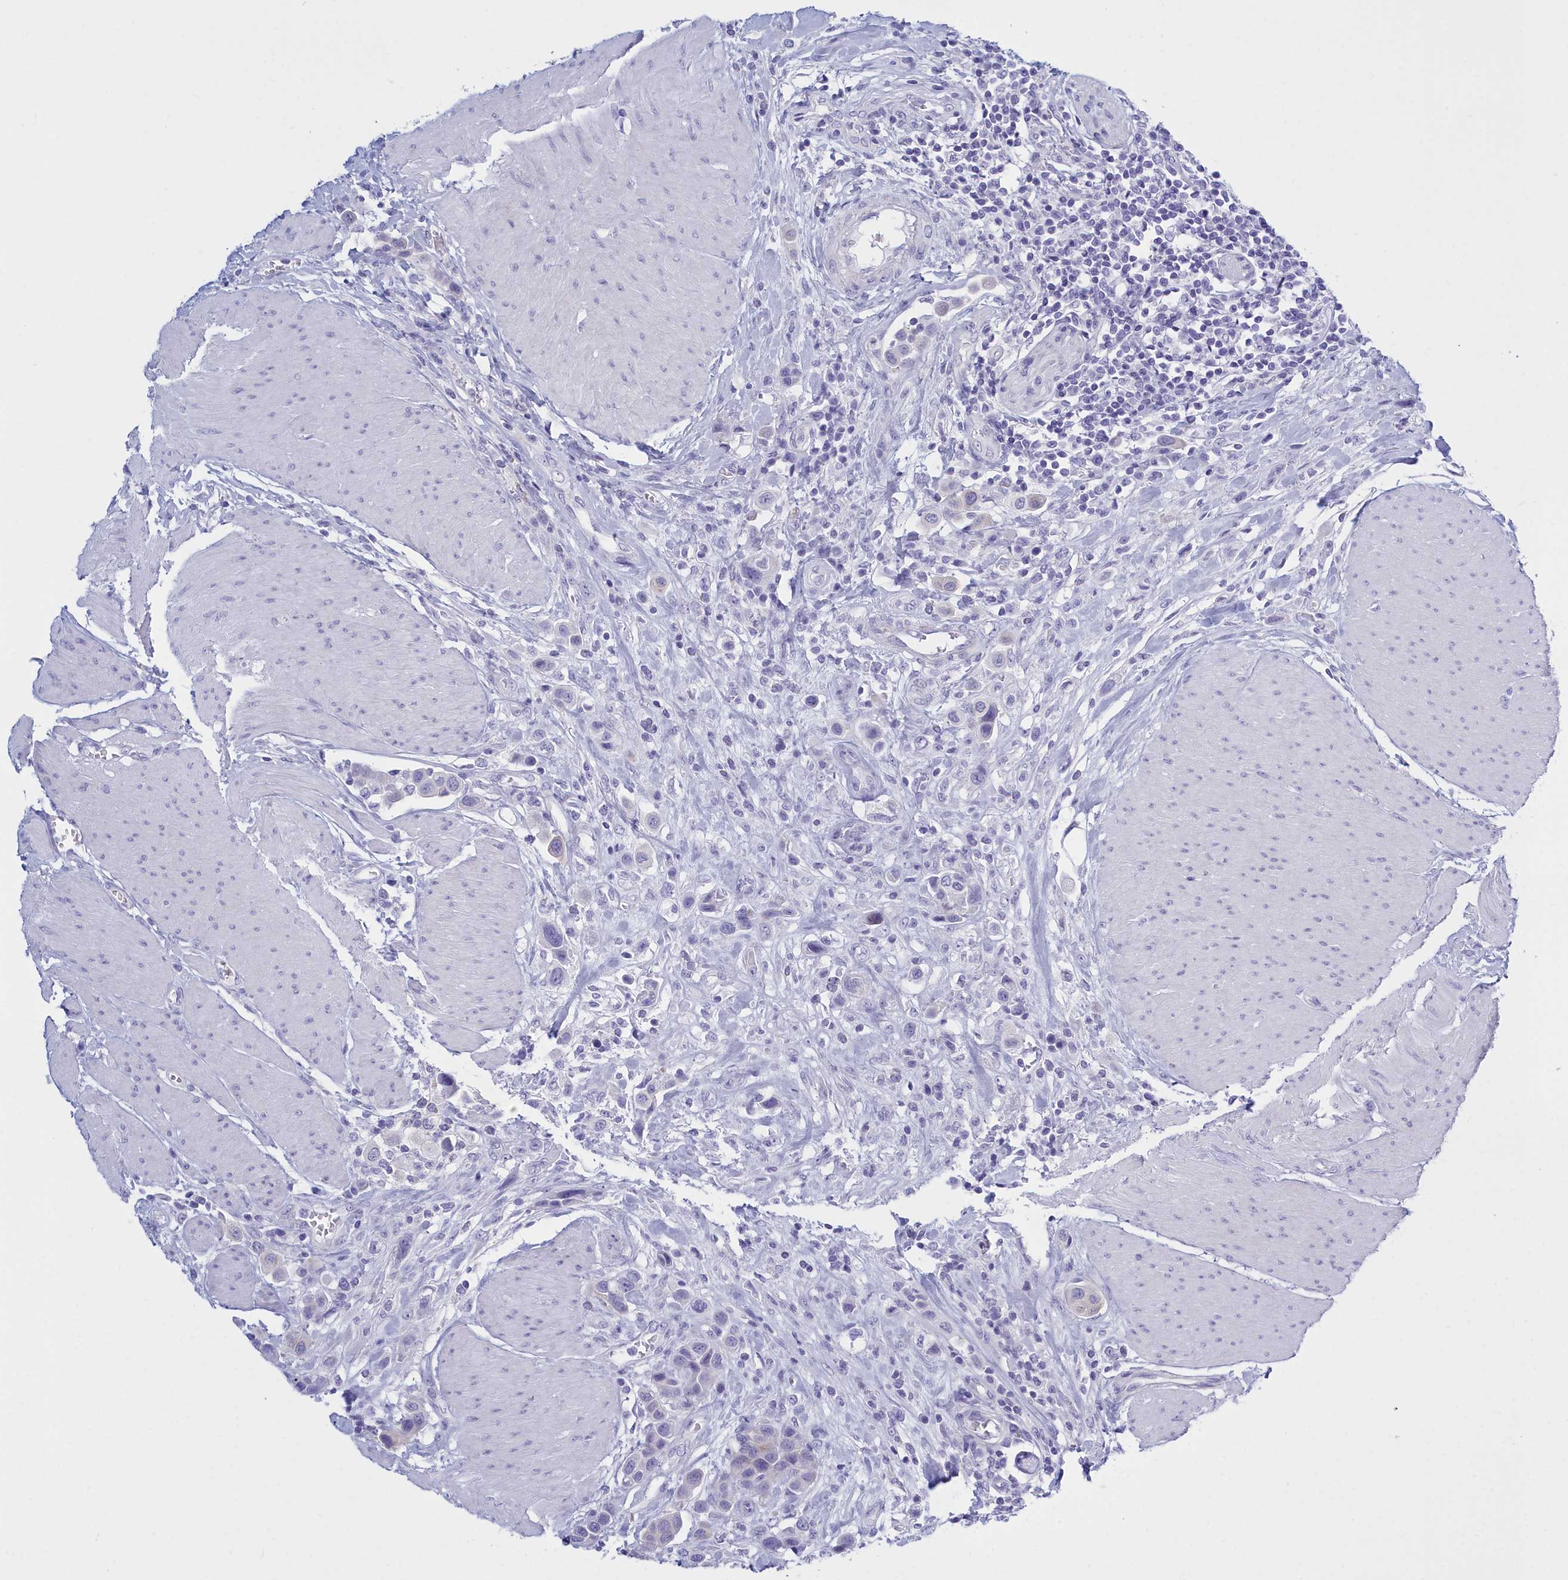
{"staining": {"intensity": "negative", "quantity": "none", "location": "none"}, "tissue": "urothelial cancer", "cell_type": "Tumor cells", "image_type": "cancer", "snomed": [{"axis": "morphology", "description": "Urothelial carcinoma, High grade"}, {"axis": "topography", "description": "Urinary bladder"}], "caption": "IHC micrograph of neoplastic tissue: human urothelial carcinoma (high-grade) stained with DAB shows no significant protein staining in tumor cells.", "gene": "TMEM97", "patient": {"sex": "male", "age": 50}}